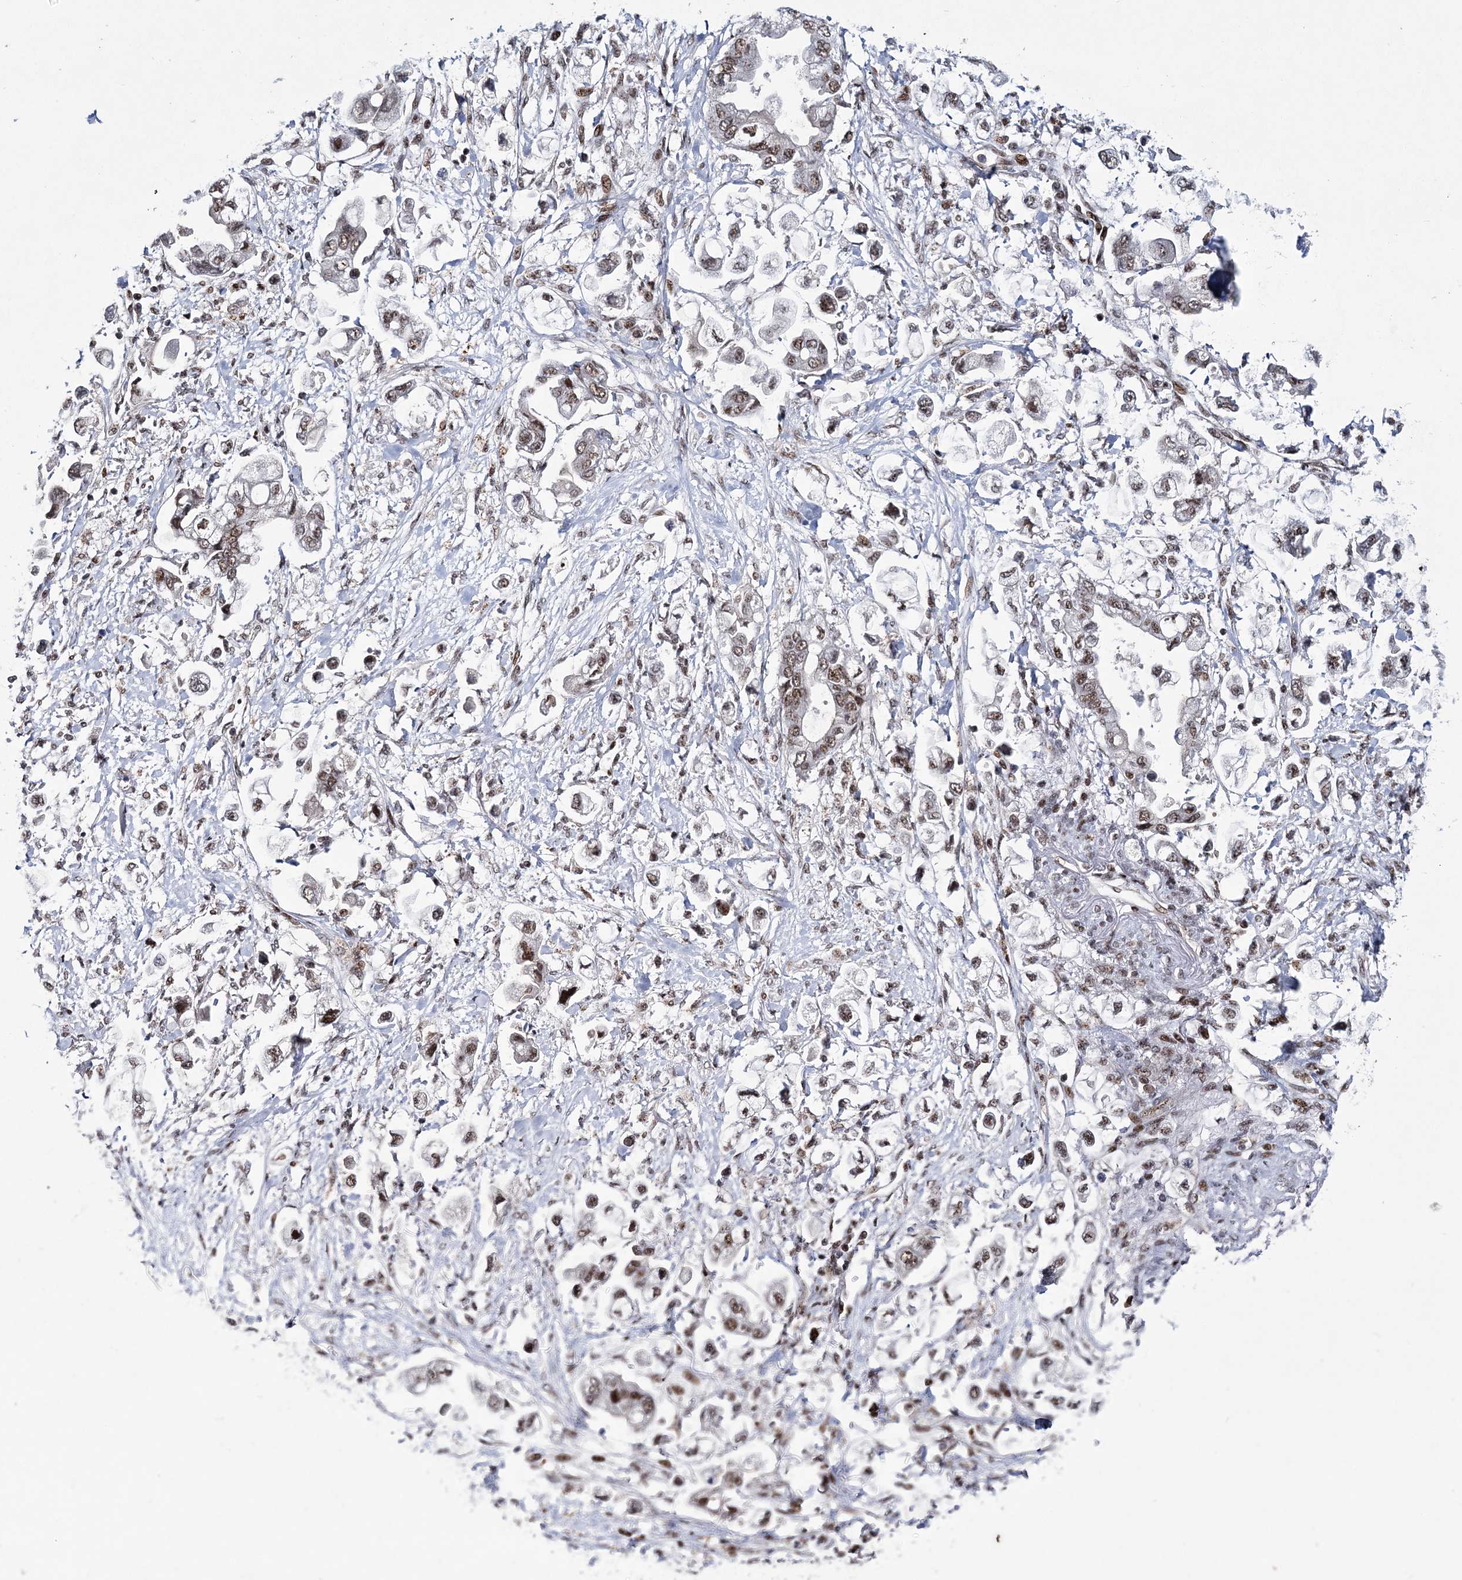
{"staining": {"intensity": "moderate", "quantity": ">75%", "location": "nuclear"}, "tissue": "stomach cancer", "cell_type": "Tumor cells", "image_type": "cancer", "snomed": [{"axis": "morphology", "description": "Adenocarcinoma, NOS"}, {"axis": "topography", "description": "Stomach"}], "caption": "Stomach adenocarcinoma stained for a protein shows moderate nuclear positivity in tumor cells.", "gene": "TATDN2", "patient": {"sex": "male", "age": 62}}